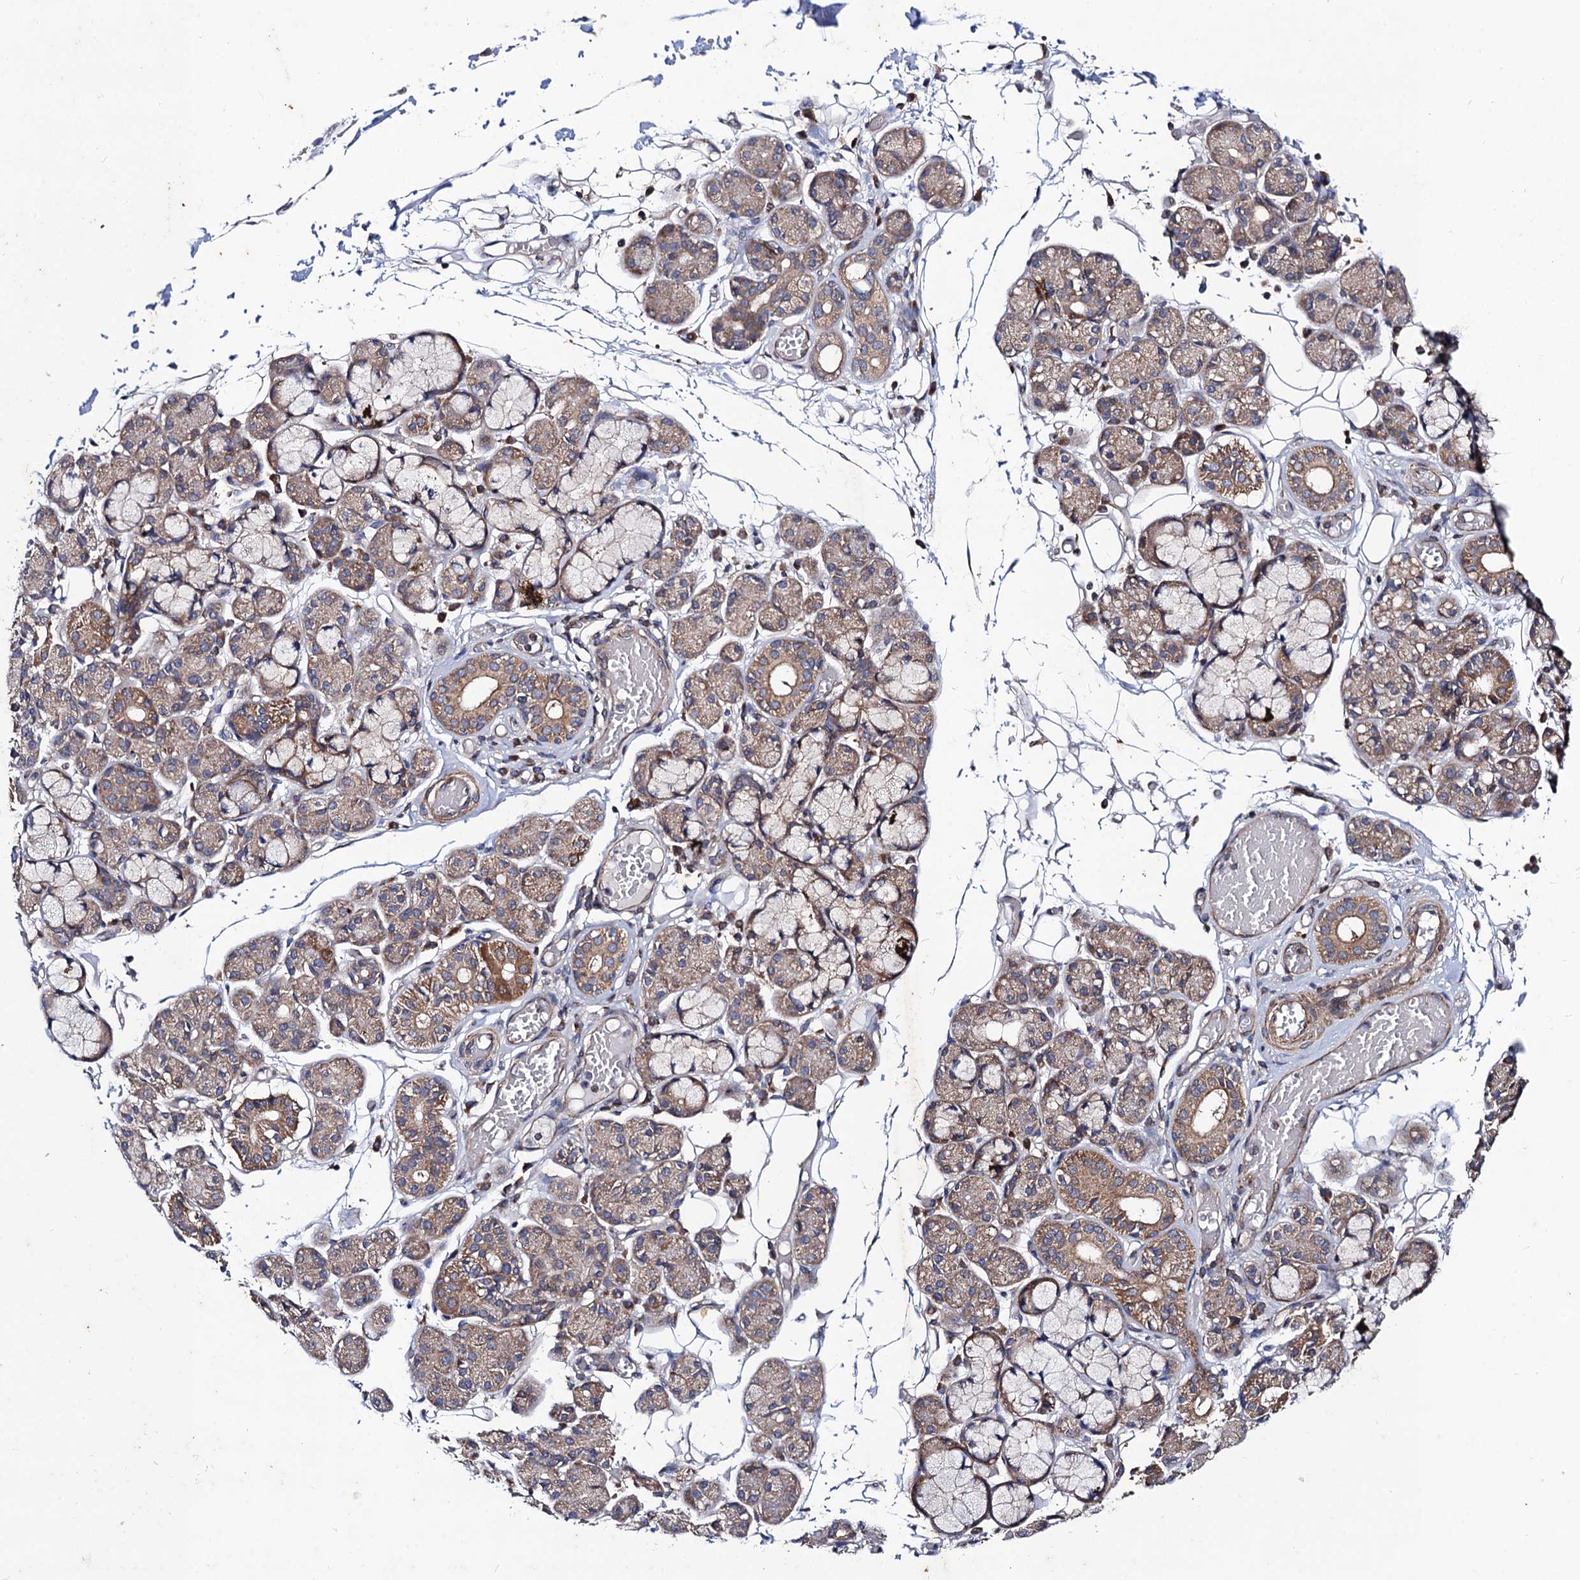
{"staining": {"intensity": "moderate", "quantity": "25%-75%", "location": "cytoplasmic/membranous"}, "tissue": "salivary gland", "cell_type": "Glandular cells", "image_type": "normal", "snomed": [{"axis": "morphology", "description": "Normal tissue, NOS"}, {"axis": "topography", "description": "Salivary gland"}], "caption": "An image of human salivary gland stained for a protein exhibits moderate cytoplasmic/membranous brown staining in glandular cells.", "gene": "DYDC1", "patient": {"sex": "male", "age": 63}}